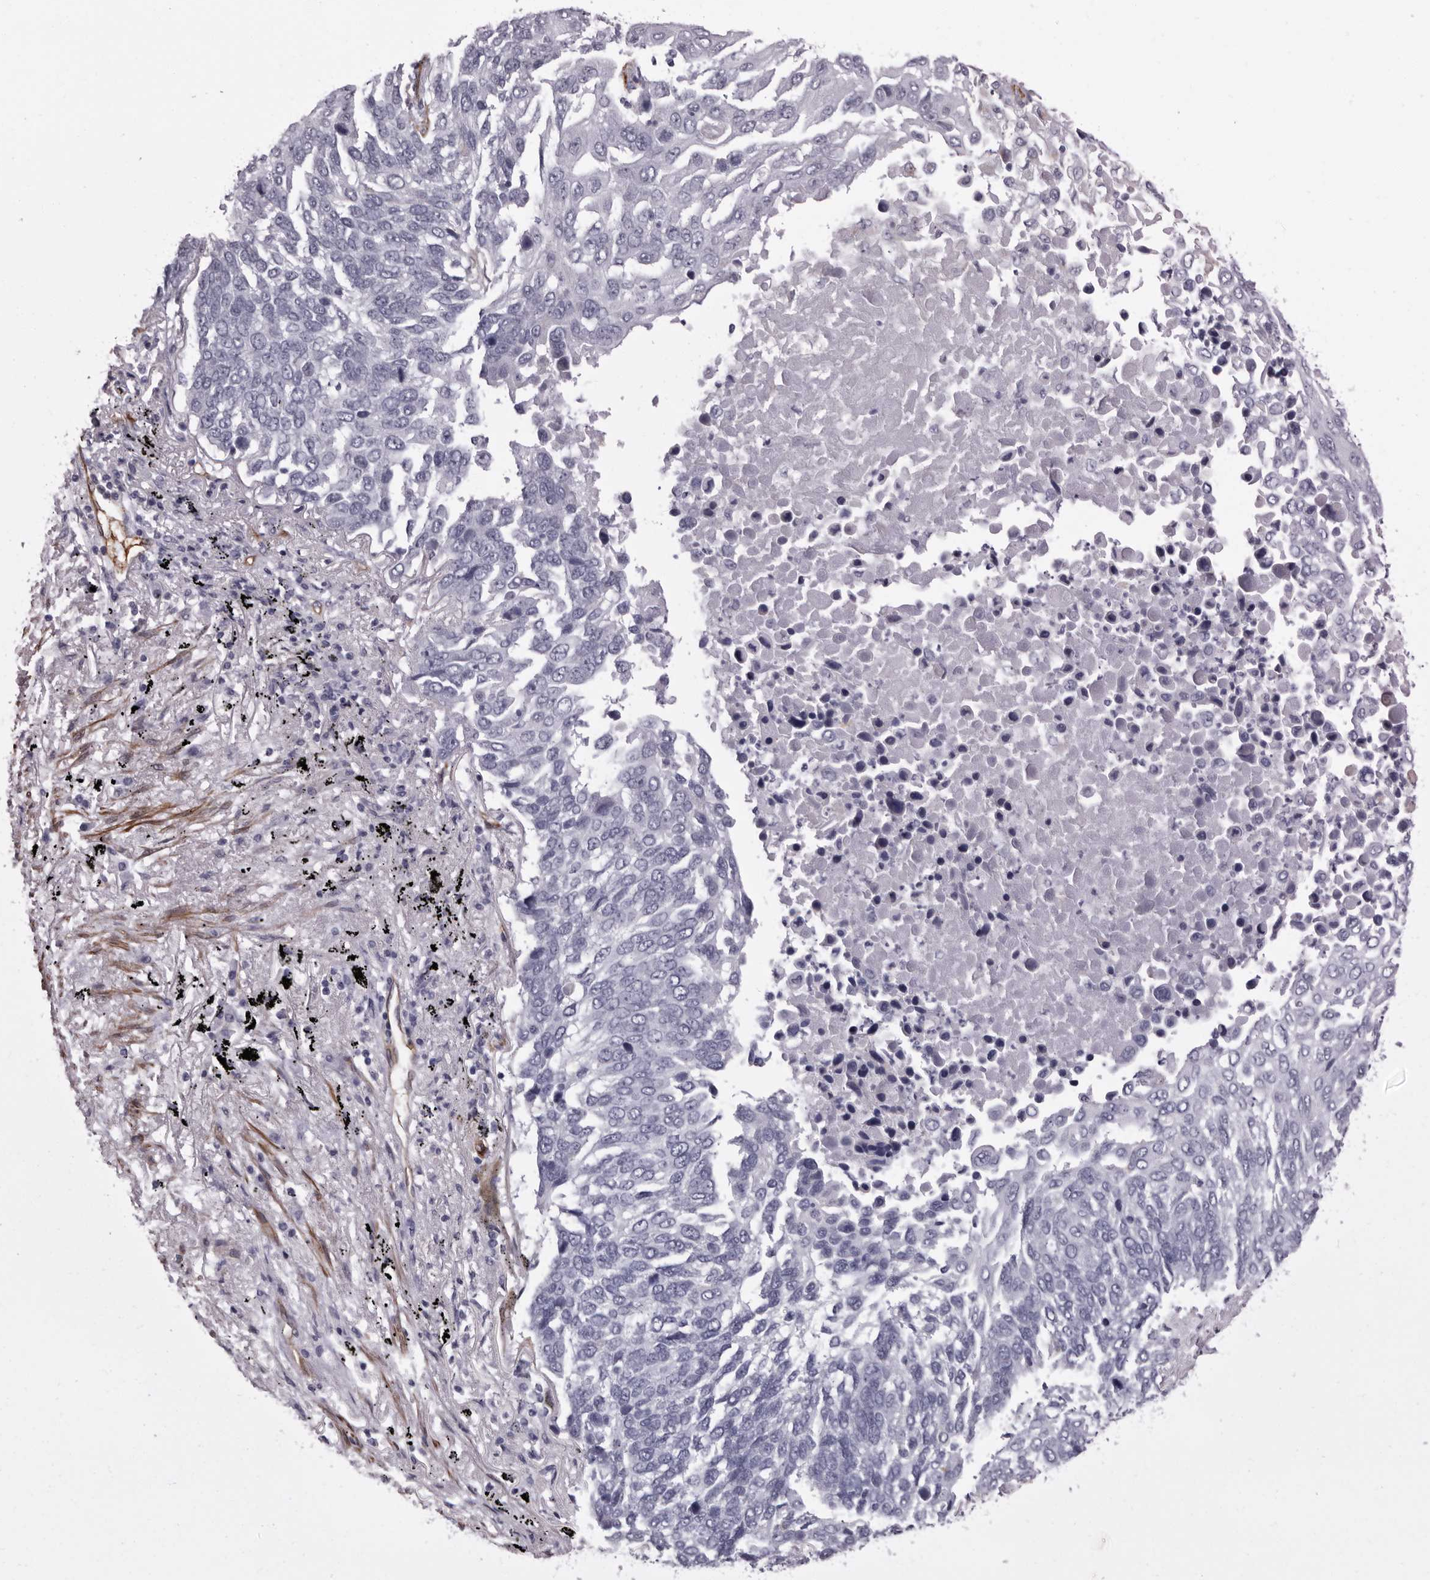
{"staining": {"intensity": "negative", "quantity": "none", "location": "none"}, "tissue": "lung cancer", "cell_type": "Tumor cells", "image_type": "cancer", "snomed": [{"axis": "morphology", "description": "Squamous cell carcinoma, NOS"}, {"axis": "topography", "description": "Lung"}], "caption": "This is an immunohistochemistry (IHC) image of human lung cancer (squamous cell carcinoma). There is no positivity in tumor cells.", "gene": "ADGRL4", "patient": {"sex": "male", "age": 66}}